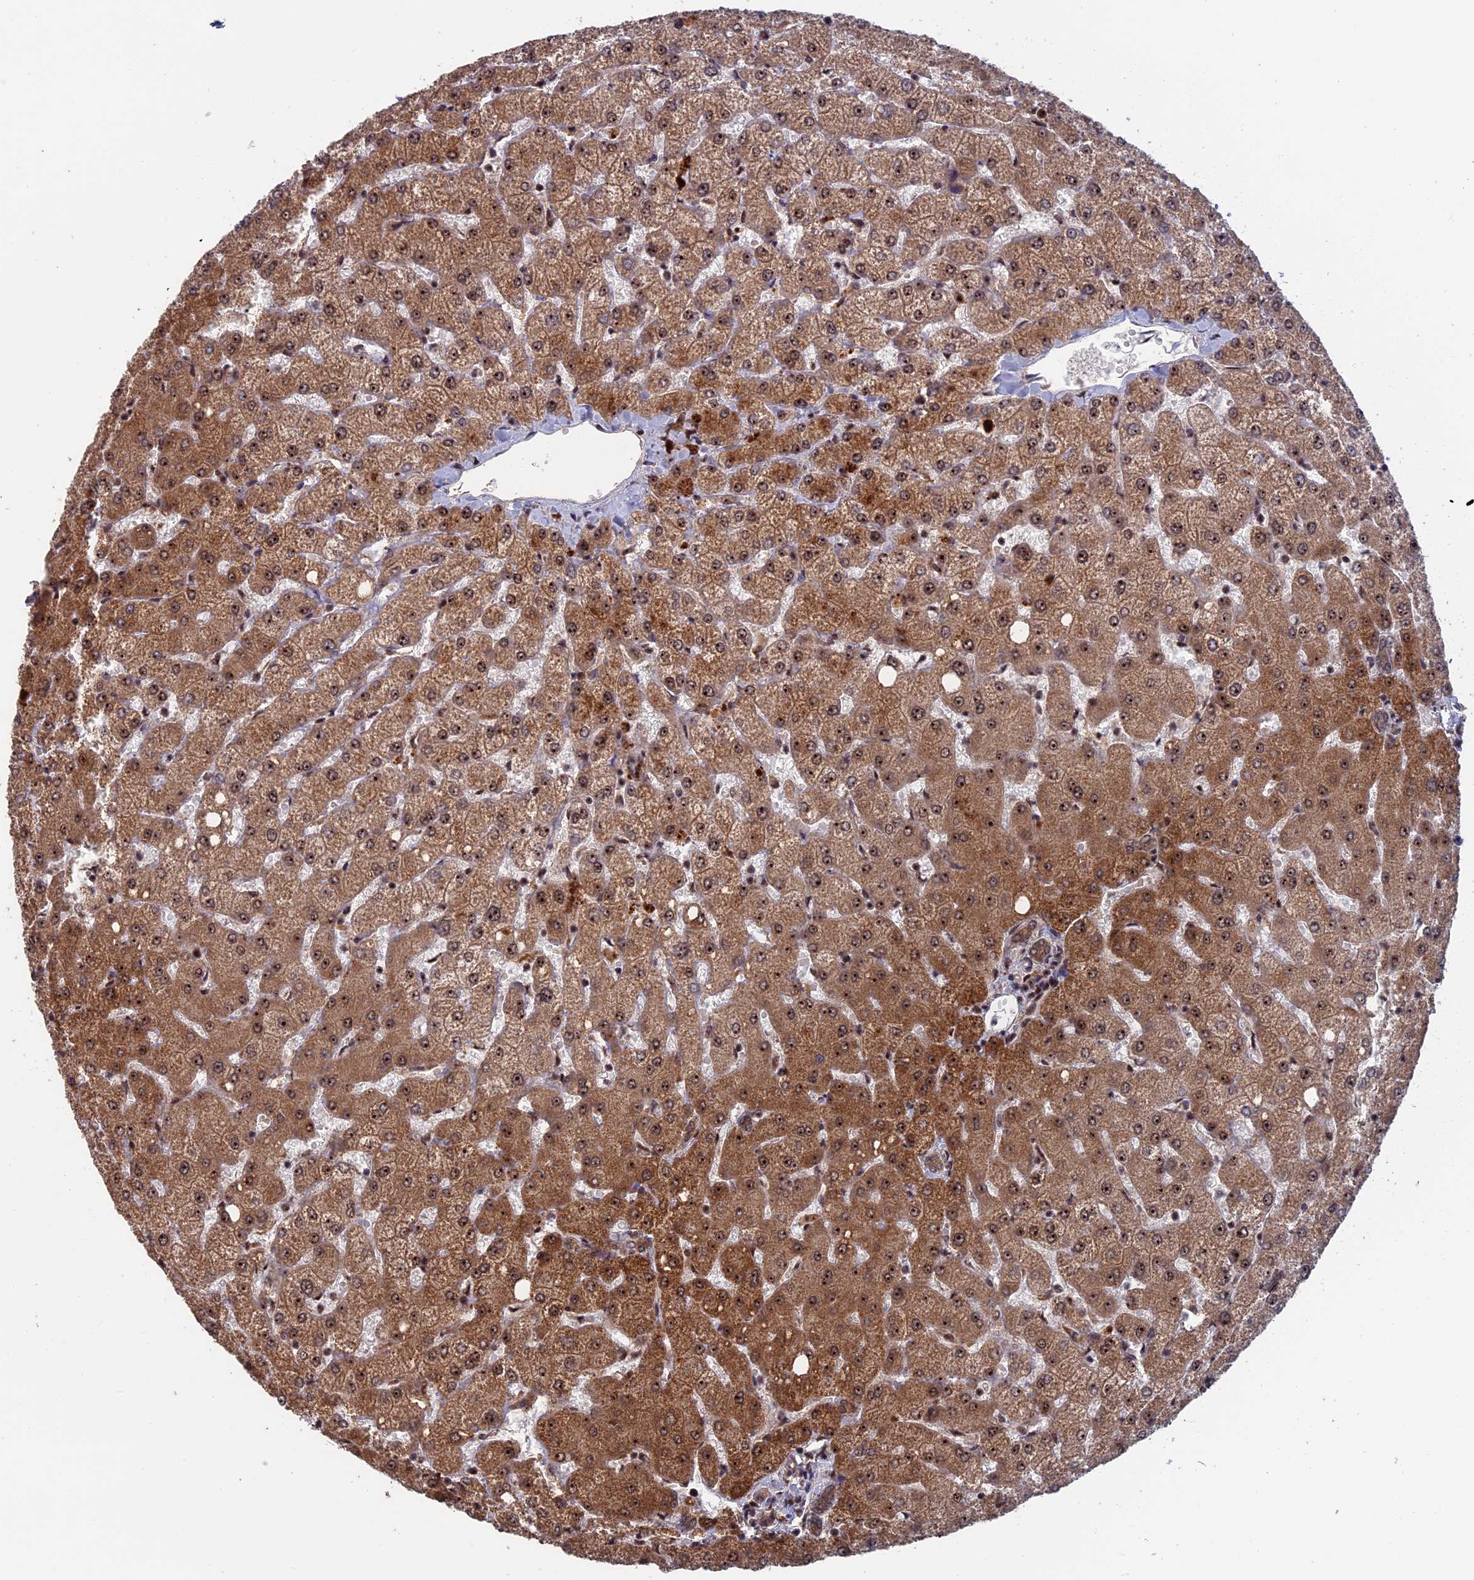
{"staining": {"intensity": "moderate", "quantity": ">75%", "location": "cytoplasmic/membranous,nuclear"}, "tissue": "liver", "cell_type": "Cholangiocytes", "image_type": "normal", "snomed": [{"axis": "morphology", "description": "Normal tissue, NOS"}, {"axis": "topography", "description": "Liver"}], "caption": "The micrograph displays immunohistochemical staining of benign liver. There is moderate cytoplasmic/membranous,nuclear expression is seen in about >75% of cholangiocytes.", "gene": "CACTIN", "patient": {"sex": "female", "age": 54}}